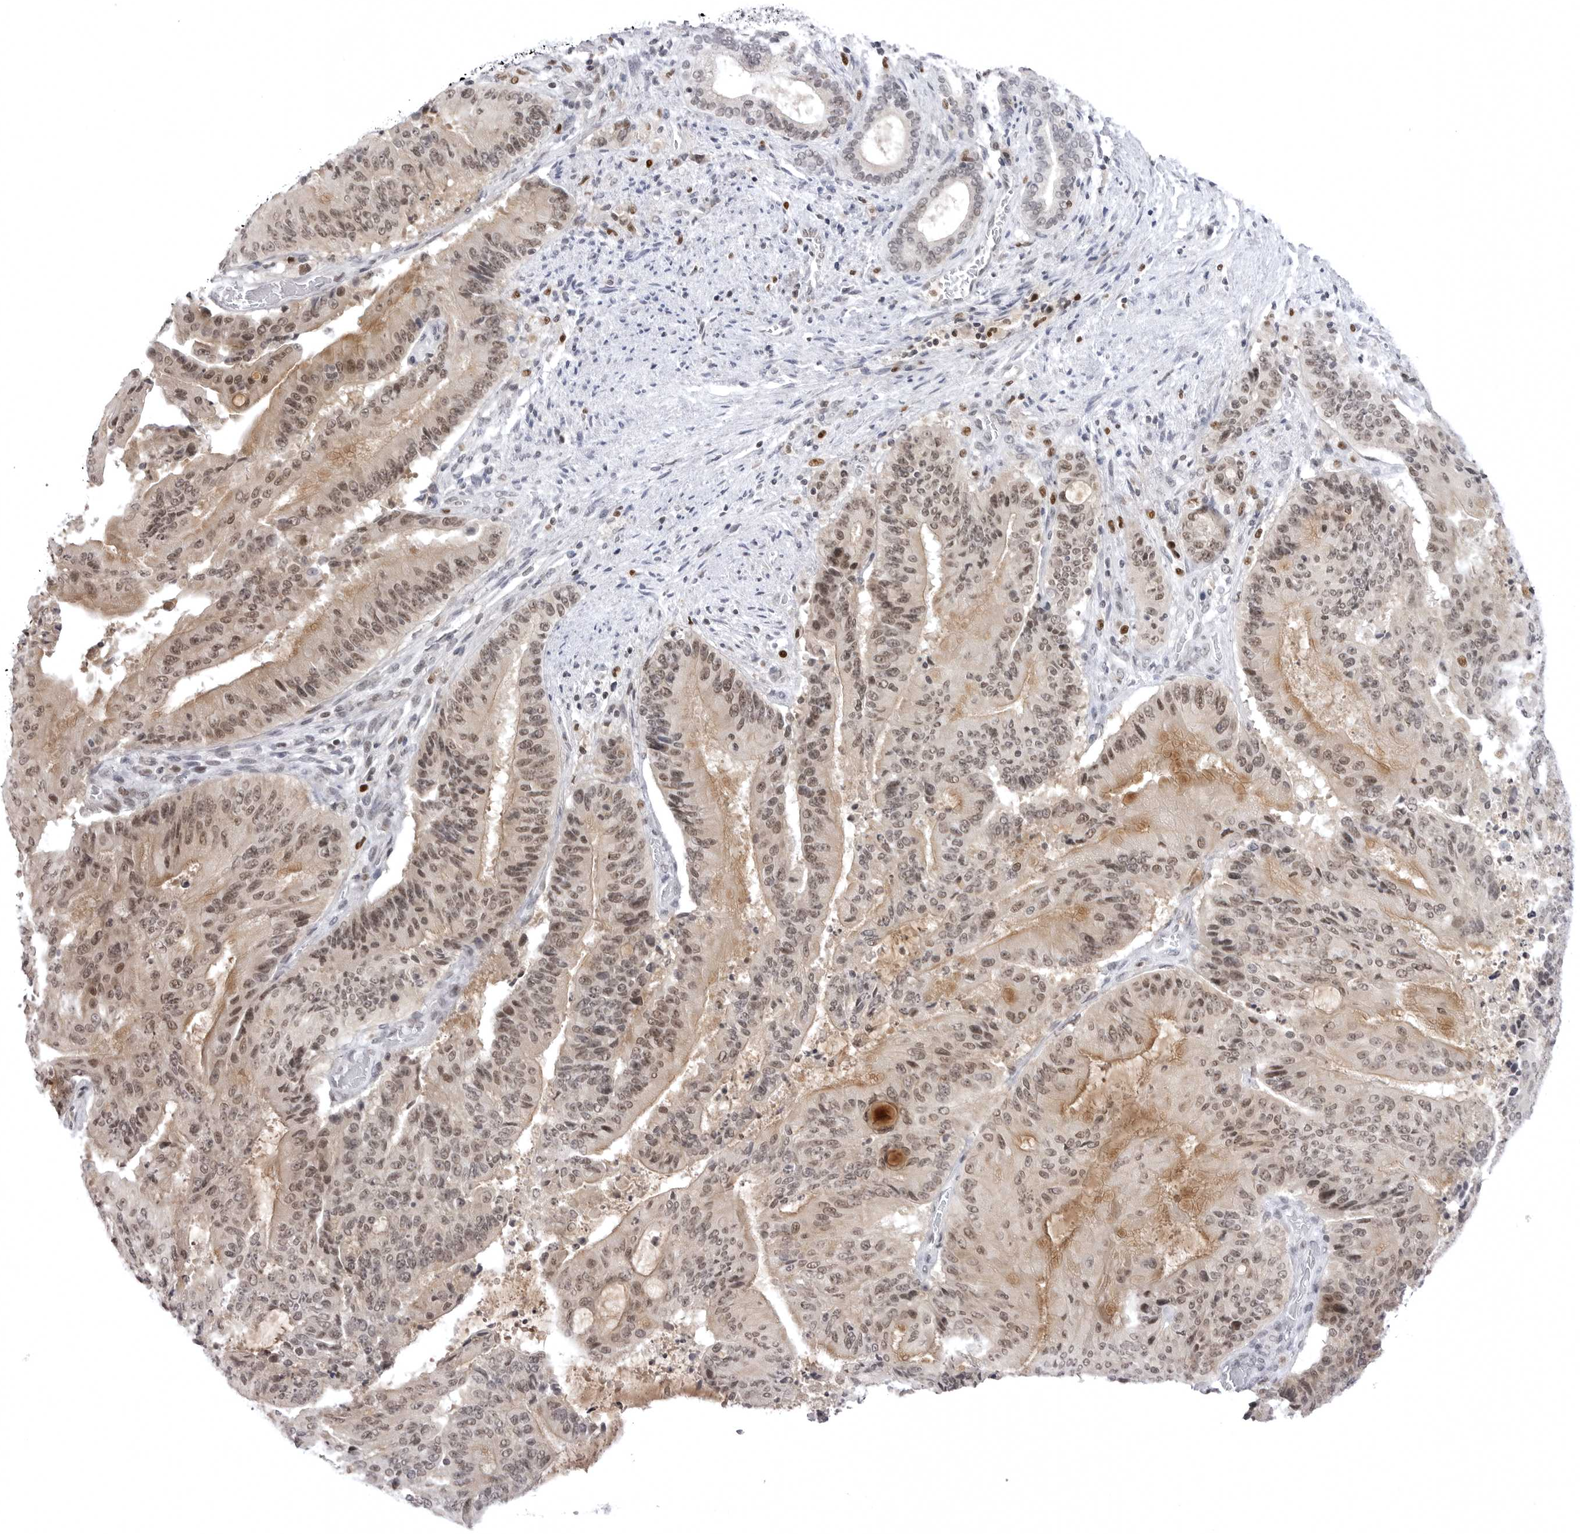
{"staining": {"intensity": "moderate", "quantity": "25%-75%", "location": "cytoplasmic/membranous,nuclear"}, "tissue": "liver cancer", "cell_type": "Tumor cells", "image_type": "cancer", "snomed": [{"axis": "morphology", "description": "Normal tissue, NOS"}, {"axis": "morphology", "description": "Cholangiocarcinoma"}, {"axis": "topography", "description": "Liver"}, {"axis": "topography", "description": "Peripheral nerve tissue"}], "caption": "The photomicrograph shows staining of liver cancer, revealing moderate cytoplasmic/membranous and nuclear protein positivity (brown color) within tumor cells.", "gene": "PTK2B", "patient": {"sex": "female", "age": 73}}